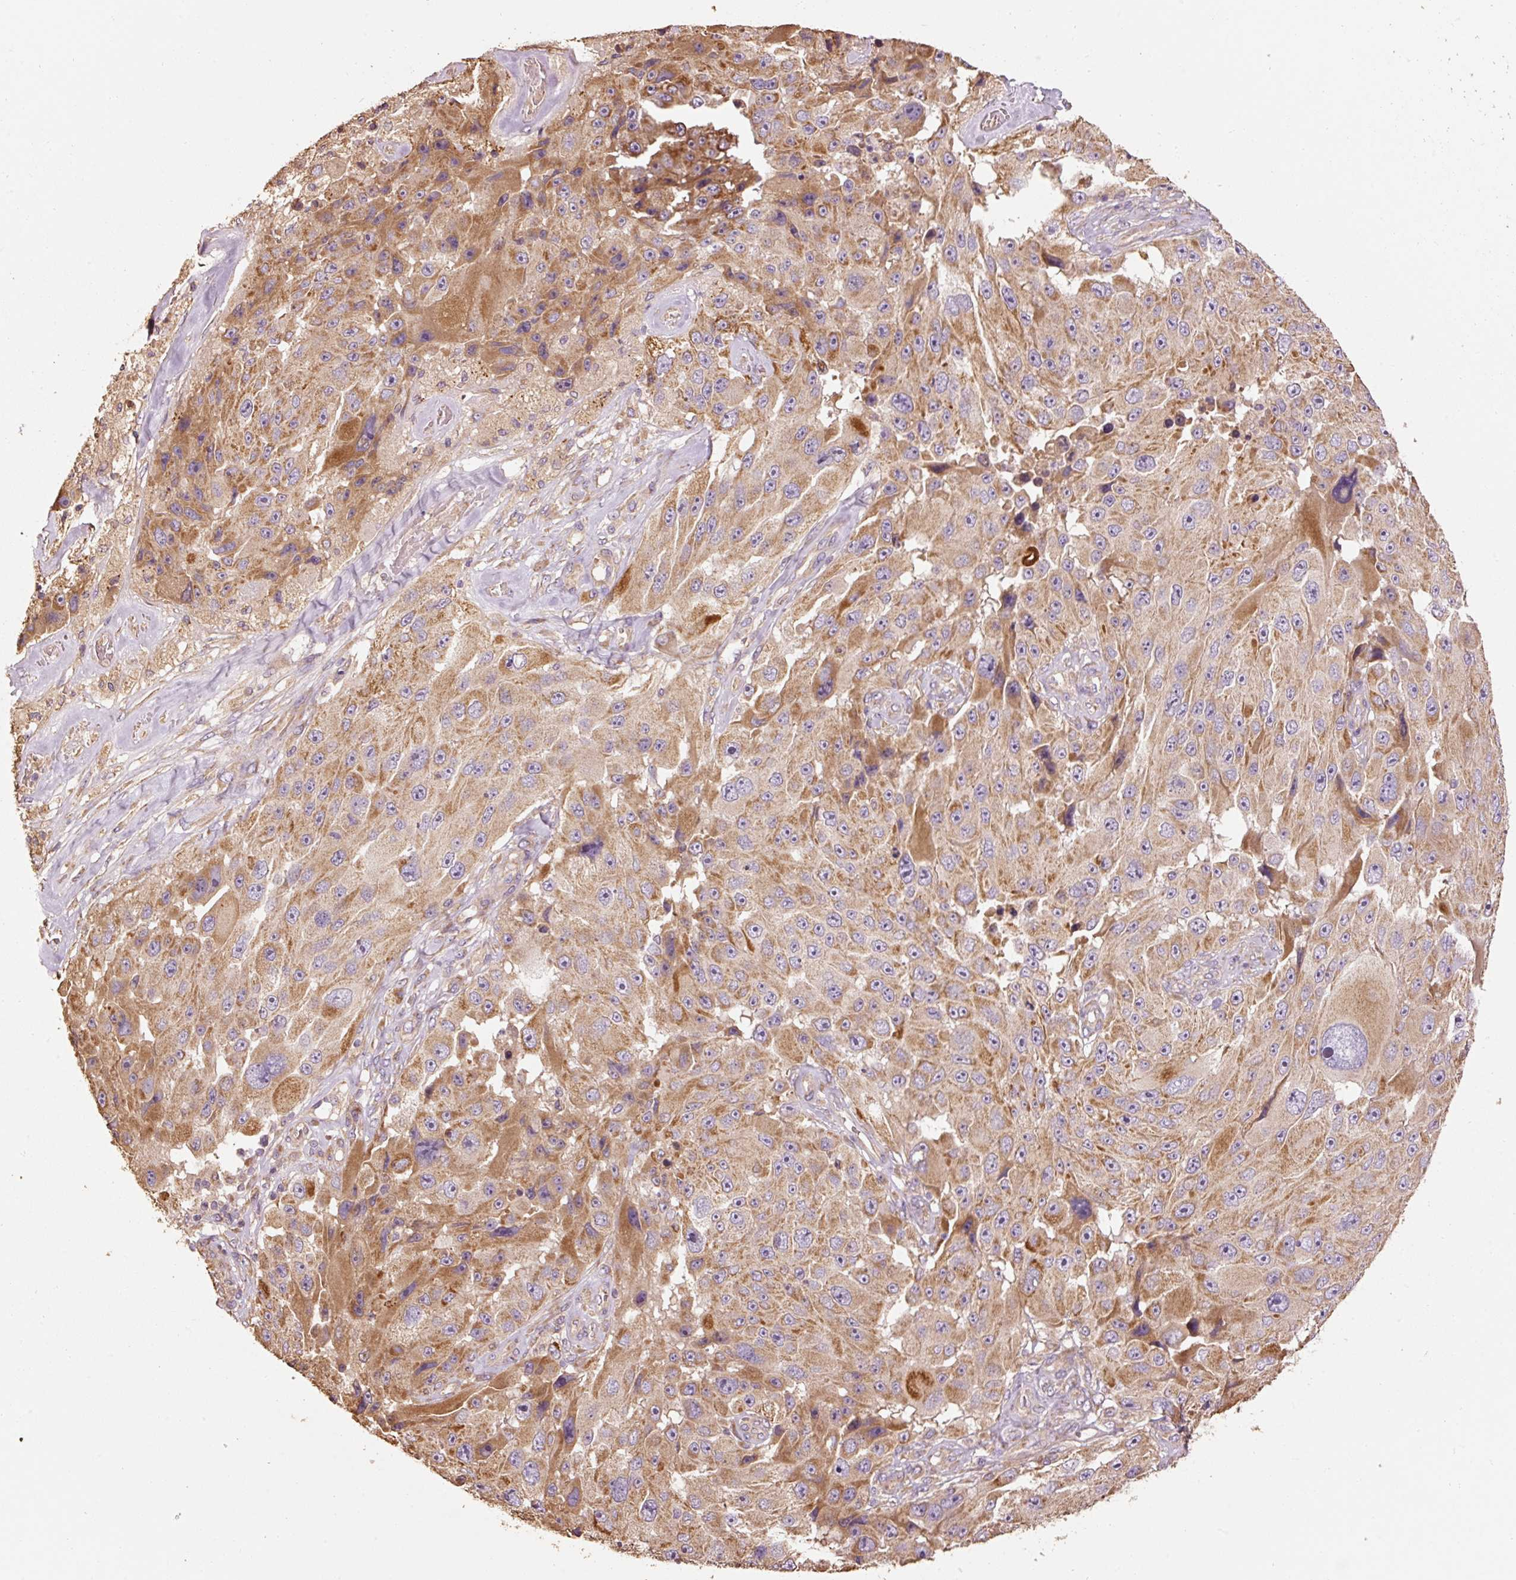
{"staining": {"intensity": "moderate", "quantity": ">75%", "location": "cytoplasmic/membranous"}, "tissue": "melanoma", "cell_type": "Tumor cells", "image_type": "cancer", "snomed": [{"axis": "morphology", "description": "Malignant melanoma, Metastatic site"}, {"axis": "topography", "description": "Lymph node"}], "caption": "A brown stain highlights moderate cytoplasmic/membranous expression of a protein in melanoma tumor cells.", "gene": "EFHC1", "patient": {"sex": "male", "age": 62}}